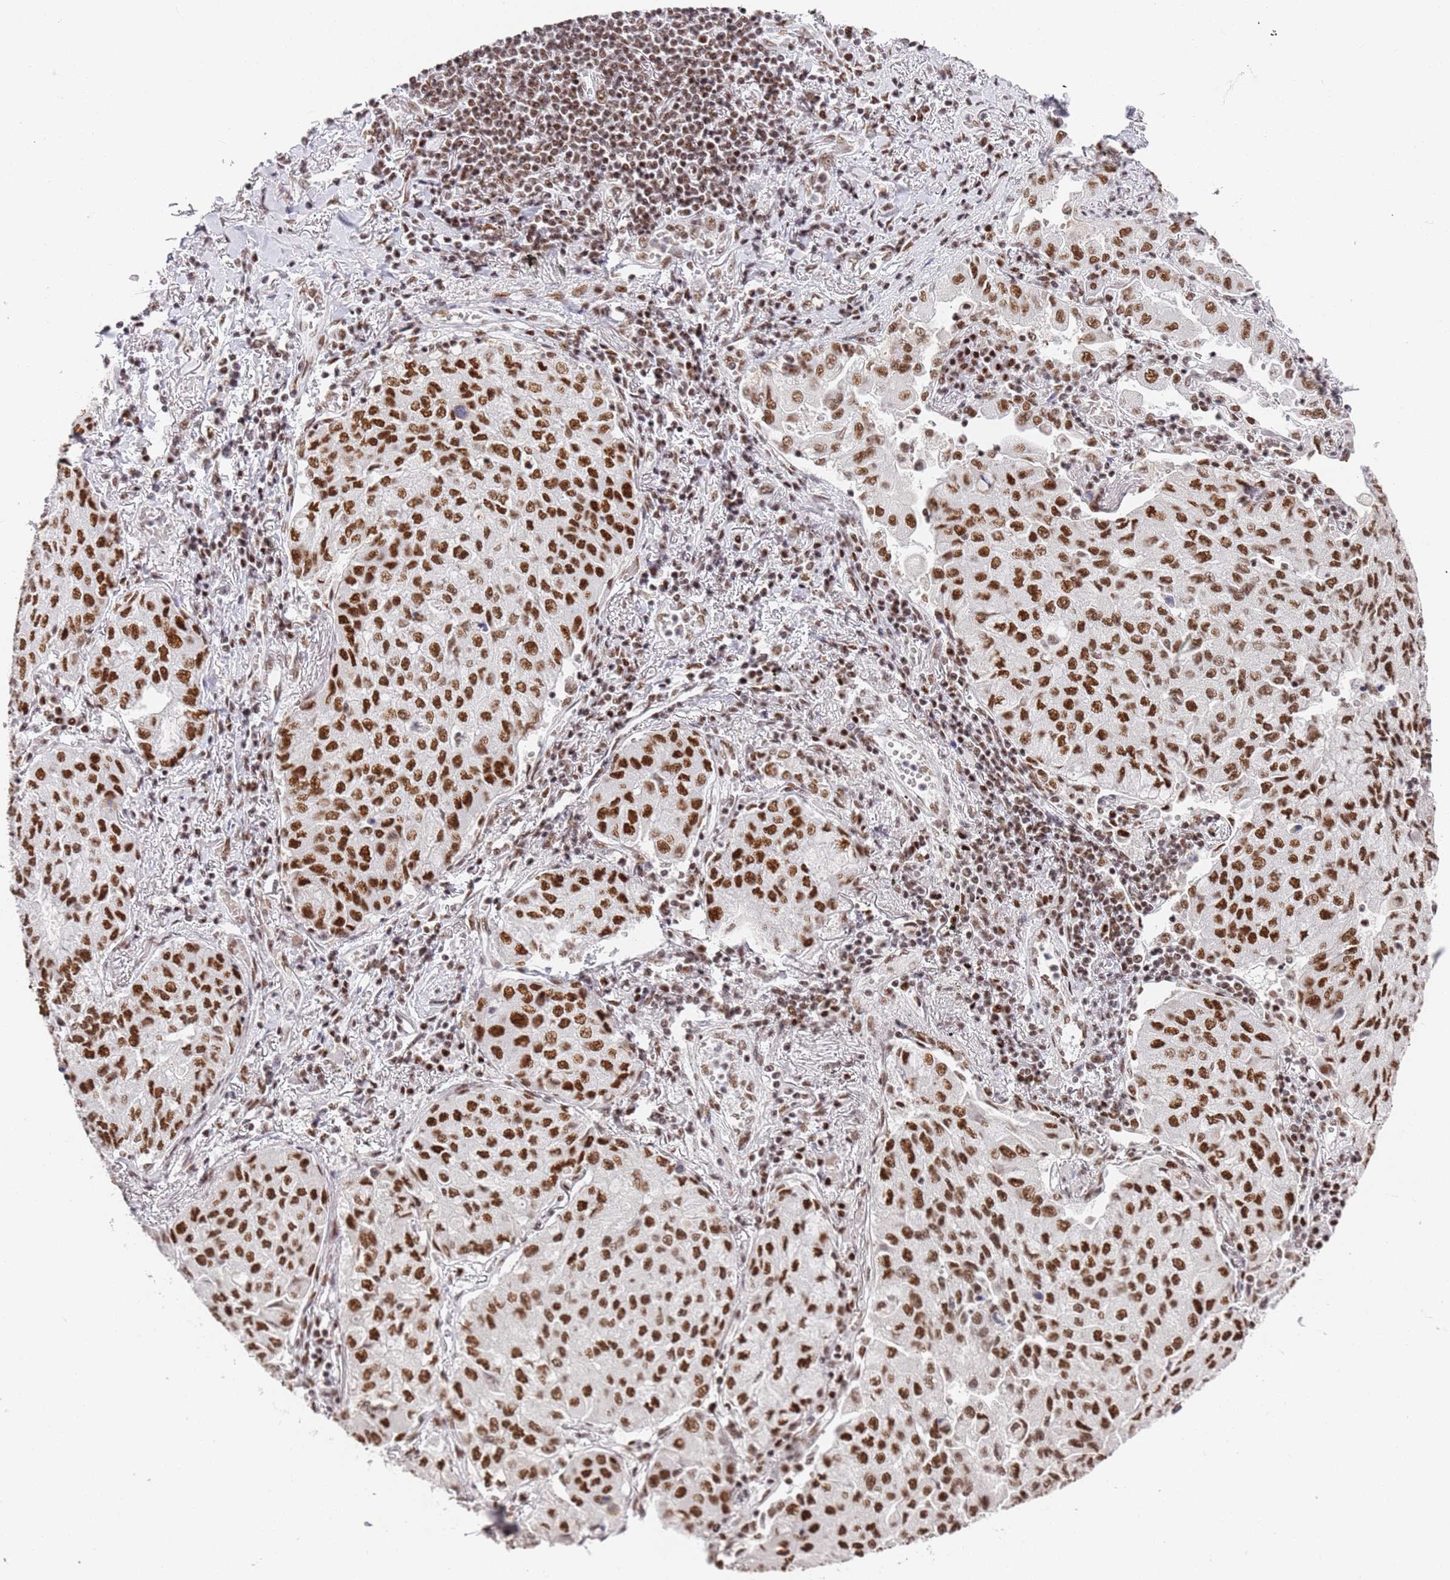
{"staining": {"intensity": "strong", "quantity": ">75%", "location": "nuclear"}, "tissue": "lung cancer", "cell_type": "Tumor cells", "image_type": "cancer", "snomed": [{"axis": "morphology", "description": "Squamous cell carcinoma, NOS"}, {"axis": "topography", "description": "Lung"}], "caption": "Immunohistochemistry (IHC) photomicrograph of neoplastic tissue: human lung cancer stained using IHC demonstrates high levels of strong protein expression localized specifically in the nuclear of tumor cells, appearing as a nuclear brown color.", "gene": "AKAP8L", "patient": {"sex": "male", "age": 74}}